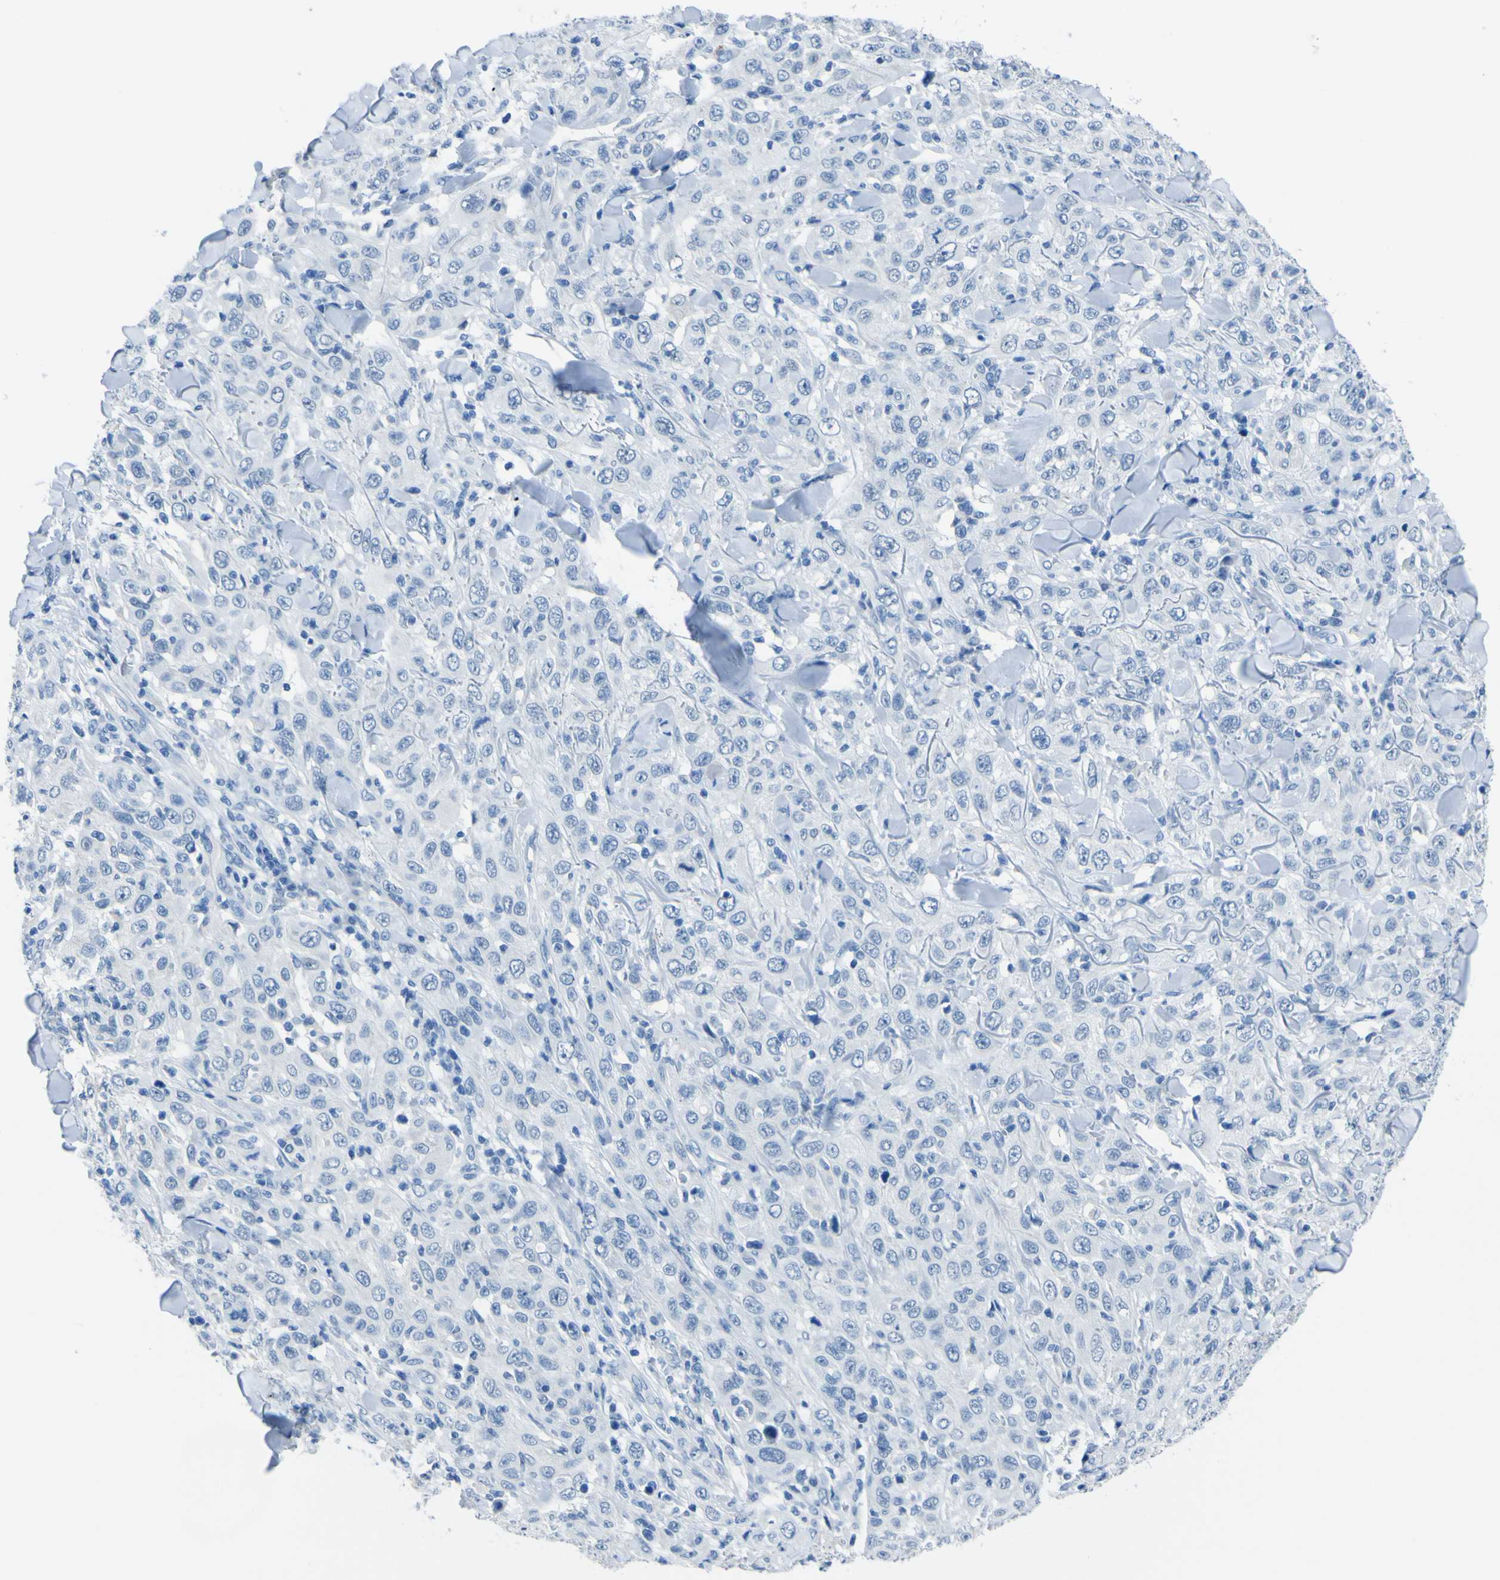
{"staining": {"intensity": "negative", "quantity": "none", "location": "none"}, "tissue": "skin cancer", "cell_type": "Tumor cells", "image_type": "cancer", "snomed": [{"axis": "morphology", "description": "Squamous cell carcinoma, NOS"}, {"axis": "topography", "description": "Skin"}], "caption": "High magnification brightfield microscopy of skin cancer stained with DAB (3,3'-diaminobenzidine) (brown) and counterstained with hematoxylin (blue): tumor cells show no significant positivity. (Stains: DAB (3,3'-diaminobenzidine) immunohistochemistry with hematoxylin counter stain, Microscopy: brightfield microscopy at high magnification).", "gene": "PHKG1", "patient": {"sex": "female", "age": 88}}